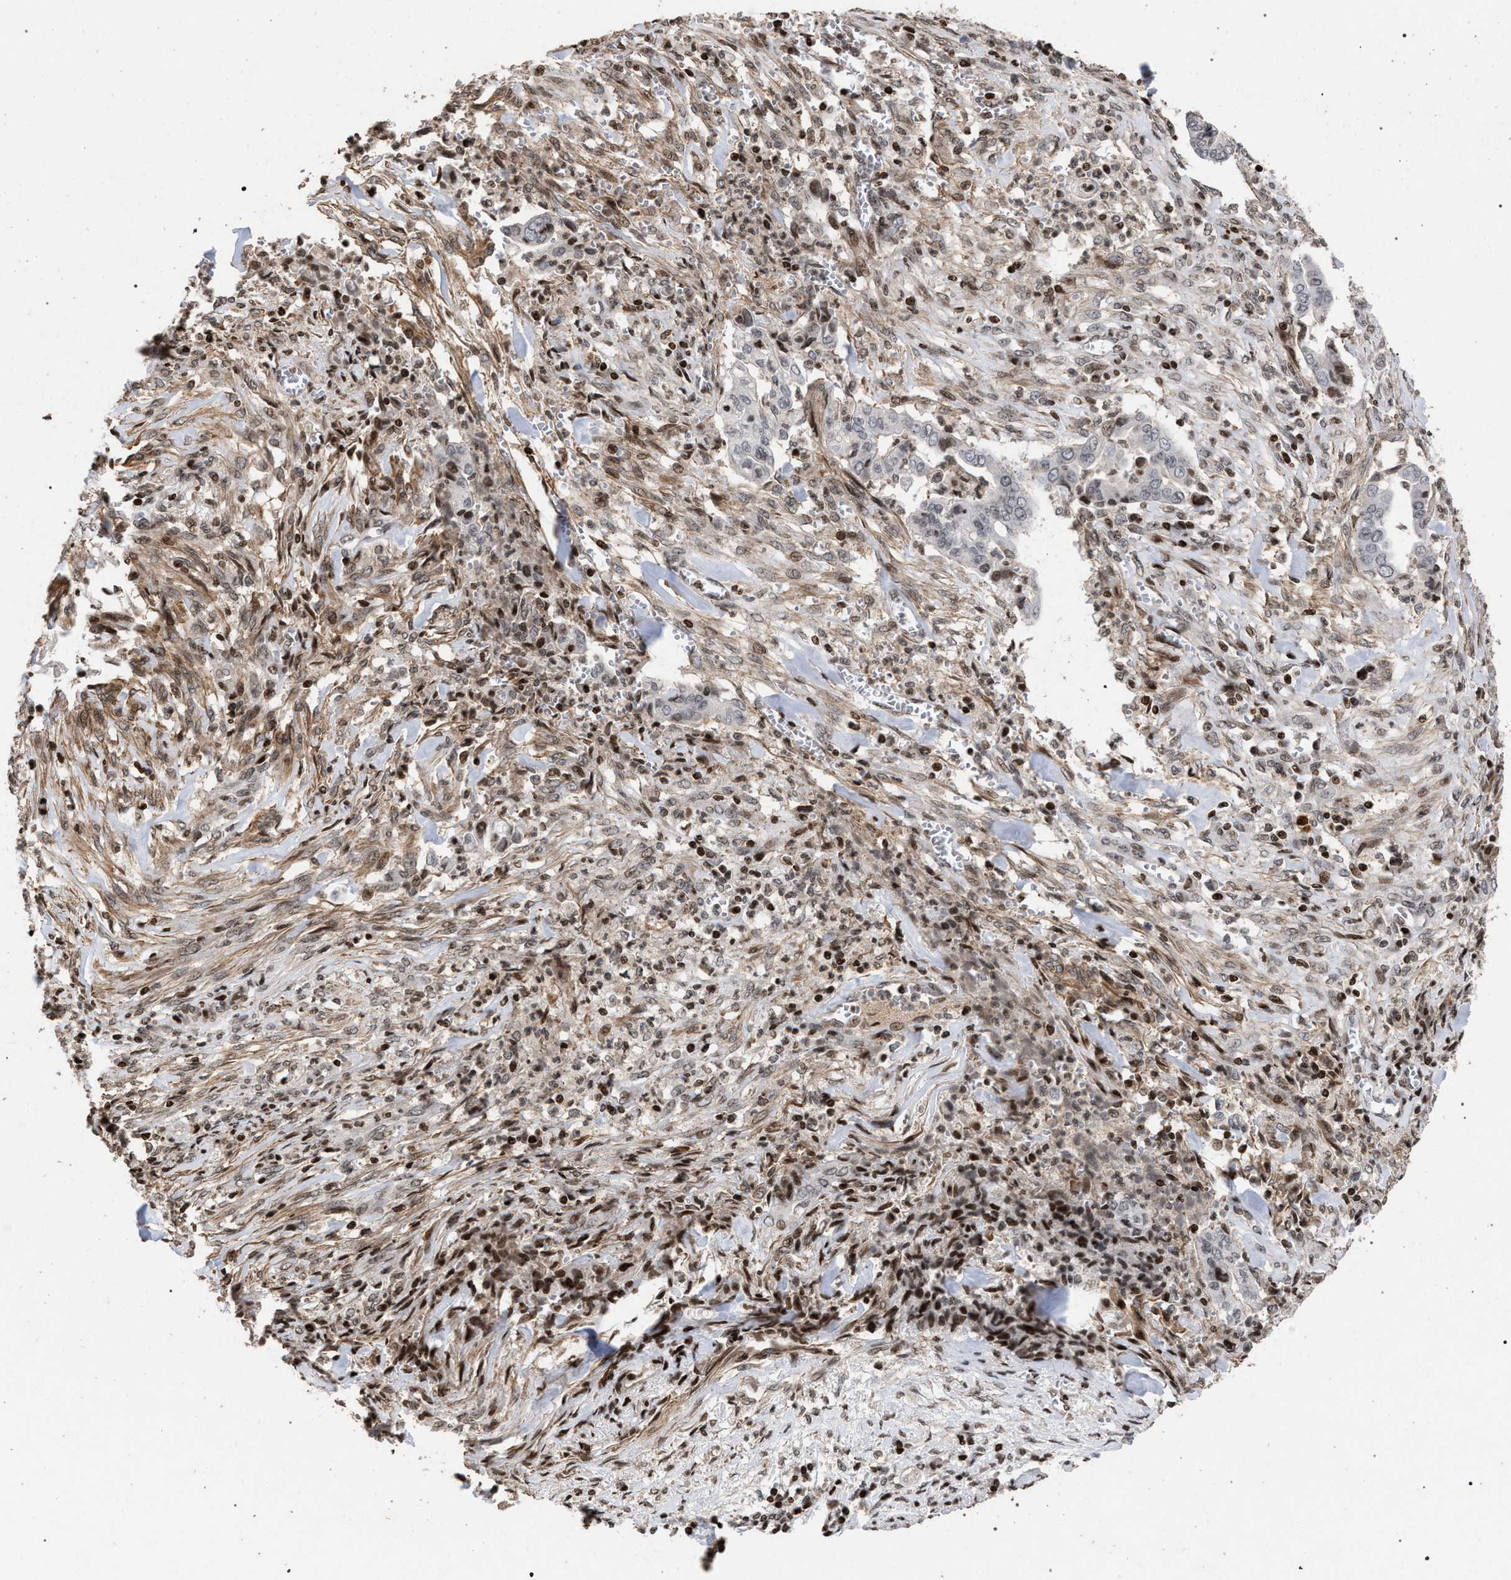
{"staining": {"intensity": "negative", "quantity": "none", "location": "none"}, "tissue": "cervical cancer", "cell_type": "Tumor cells", "image_type": "cancer", "snomed": [{"axis": "morphology", "description": "Adenocarcinoma, NOS"}, {"axis": "topography", "description": "Cervix"}], "caption": "Immunohistochemistry (IHC) histopathology image of neoplastic tissue: human cervical adenocarcinoma stained with DAB exhibits no significant protein staining in tumor cells.", "gene": "FOXD3", "patient": {"sex": "female", "age": 44}}